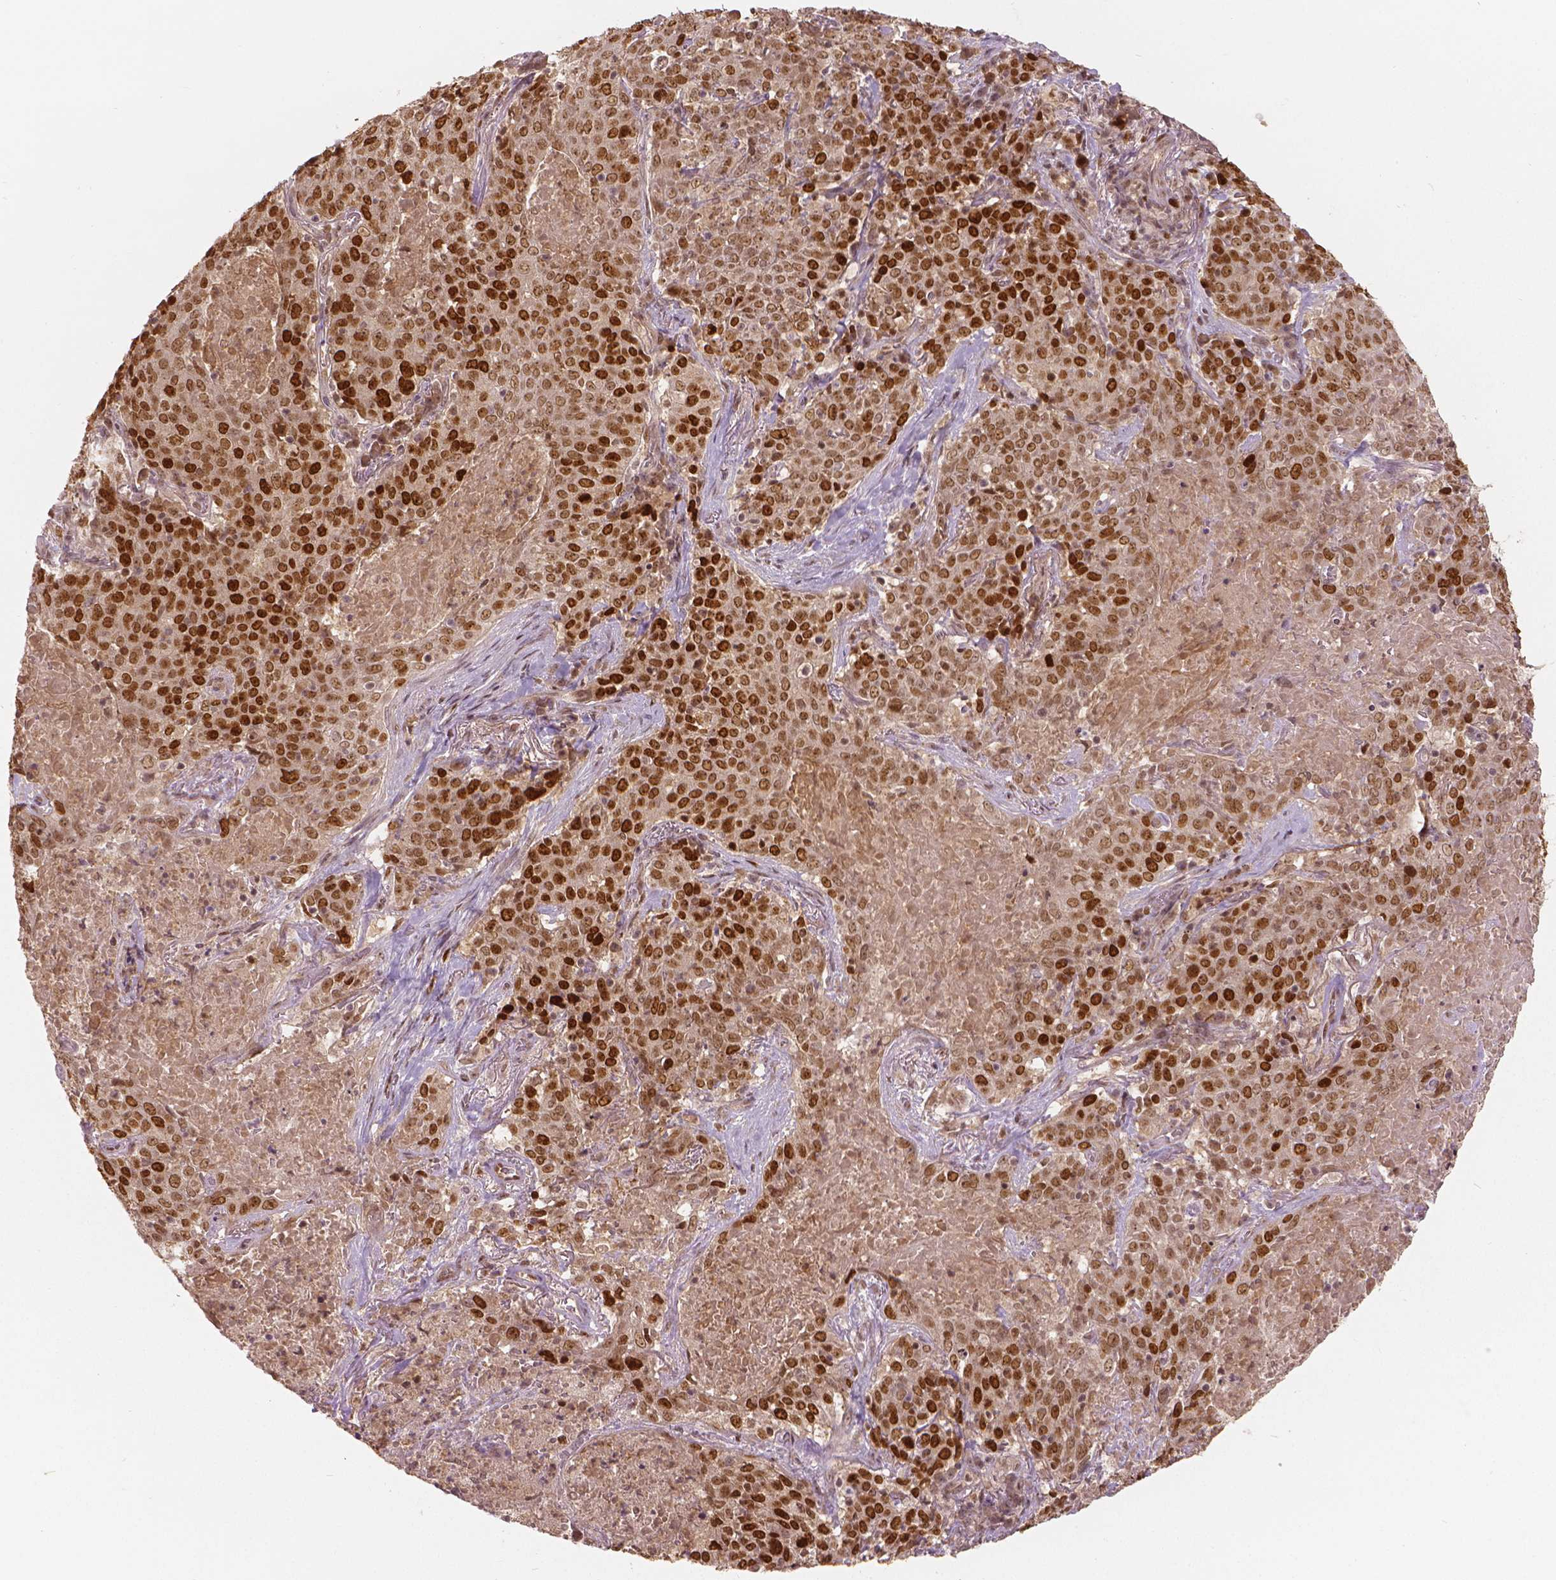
{"staining": {"intensity": "strong", "quantity": ">75%", "location": "nuclear"}, "tissue": "lung cancer", "cell_type": "Tumor cells", "image_type": "cancer", "snomed": [{"axis": "morphology", "description": "Squamous cell carcinoma, NOS"}, {"axis": "topography", "description": "Lung"}], "caption": "Lung cancer (squamous cell carcinoma) stained with a protein marker displays strong staining in tumor cells.", "gene": "NSD2", "patient": {"sex": "male", "age": 82}}